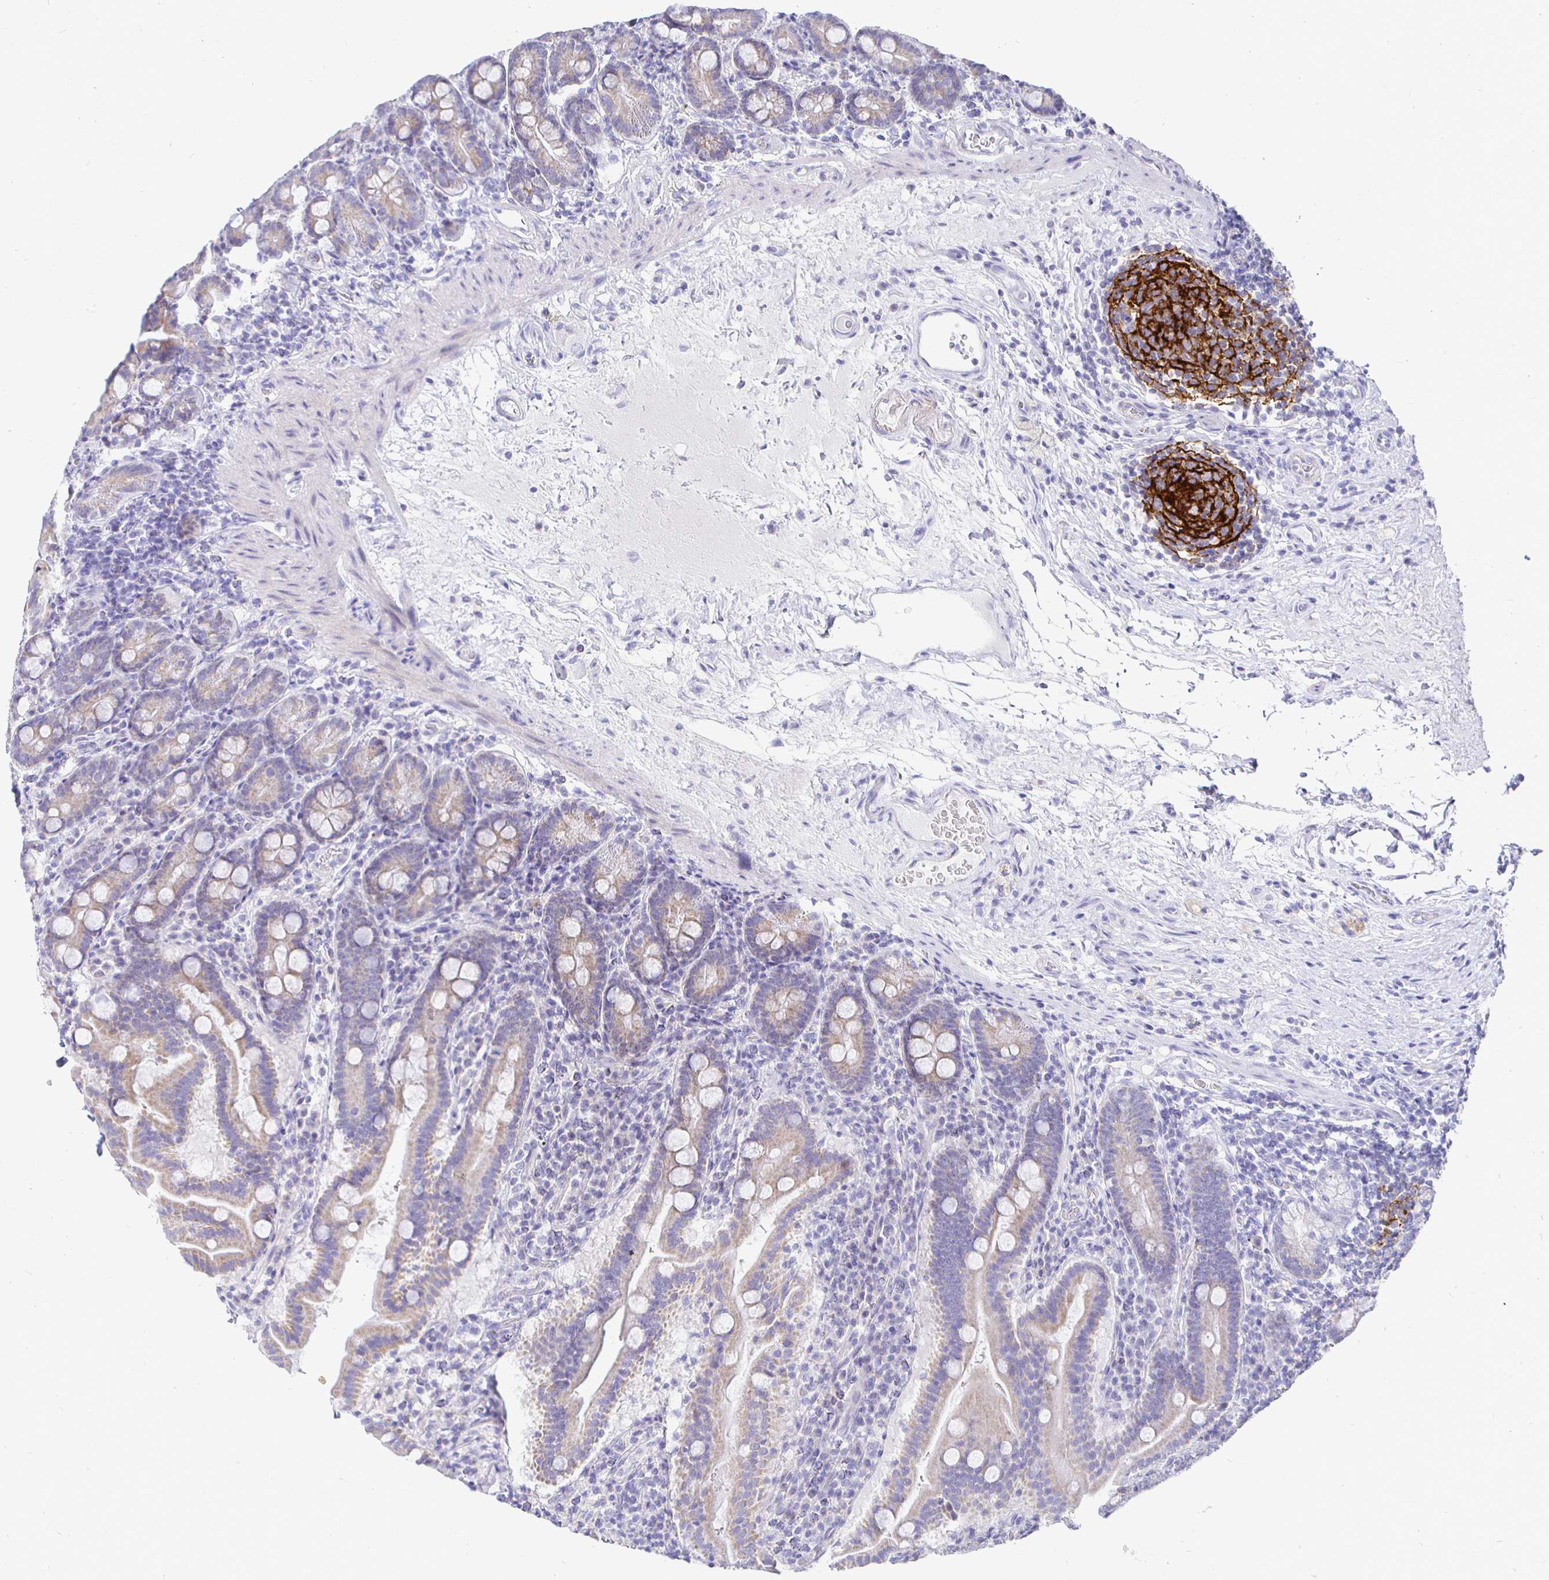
{"staining": {"intensity": "weak", "quantity": "<25%", "location": "cytoplasmic/membranous"}, "tissue": "small intestine", "cell_type": "Glandular cells", "image_type": "normal", "snomed": [{"axis": "morphology", "description": "Normal tissue, NOS"}, {"axis": "topography", "description": "Small intestine"}], "caption": "Immunohistochemistry (IHC) of normal human small intestine demonstrates no staining in glandular cells.", "gene": "CR2", "patient": {"sex": "male", "age": 26}}